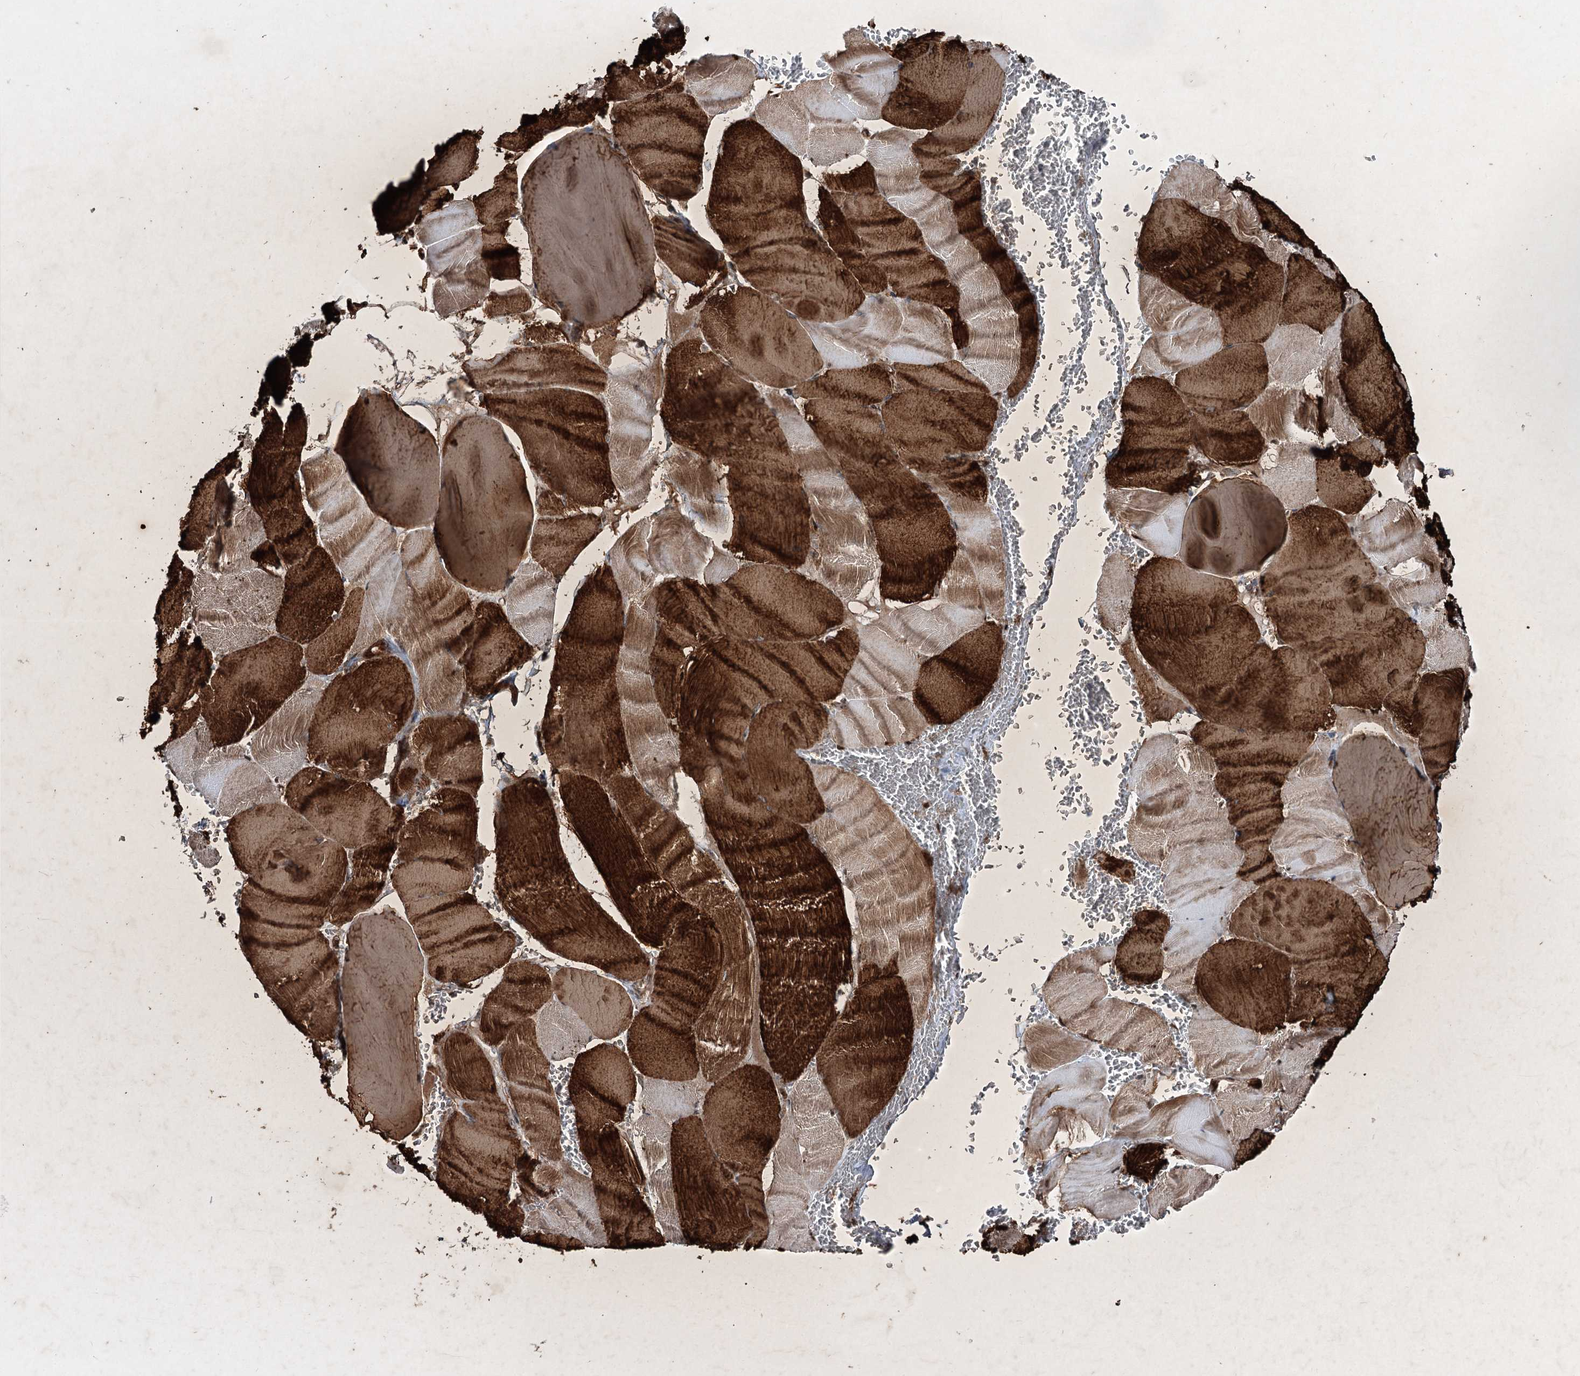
{"staining": {"intensity": "strong", "quantity": ">75%", "location": "cytoplasmic/membranous,nuclear"}, "tissue": "skeletal muscle", "cell_type": "Myocytes", "image_type": "normal", "snomed": [{"axis": "morphology", "description": "Normal tissue, NOS"}, {"axis": "morphology", "description": "Basal cell carcinoma"}, {"axis": "topography", "description": "Skeletal muscle"}], "caption": "This micrograph exhibits IHC staining of benign human skeletal muscle, with high strong cytoplasmic/membranous,nuclear positivity in about >75% of myocytes.", "gene": "SERINC5", "patient": {"sex": "female", "age": 64}}